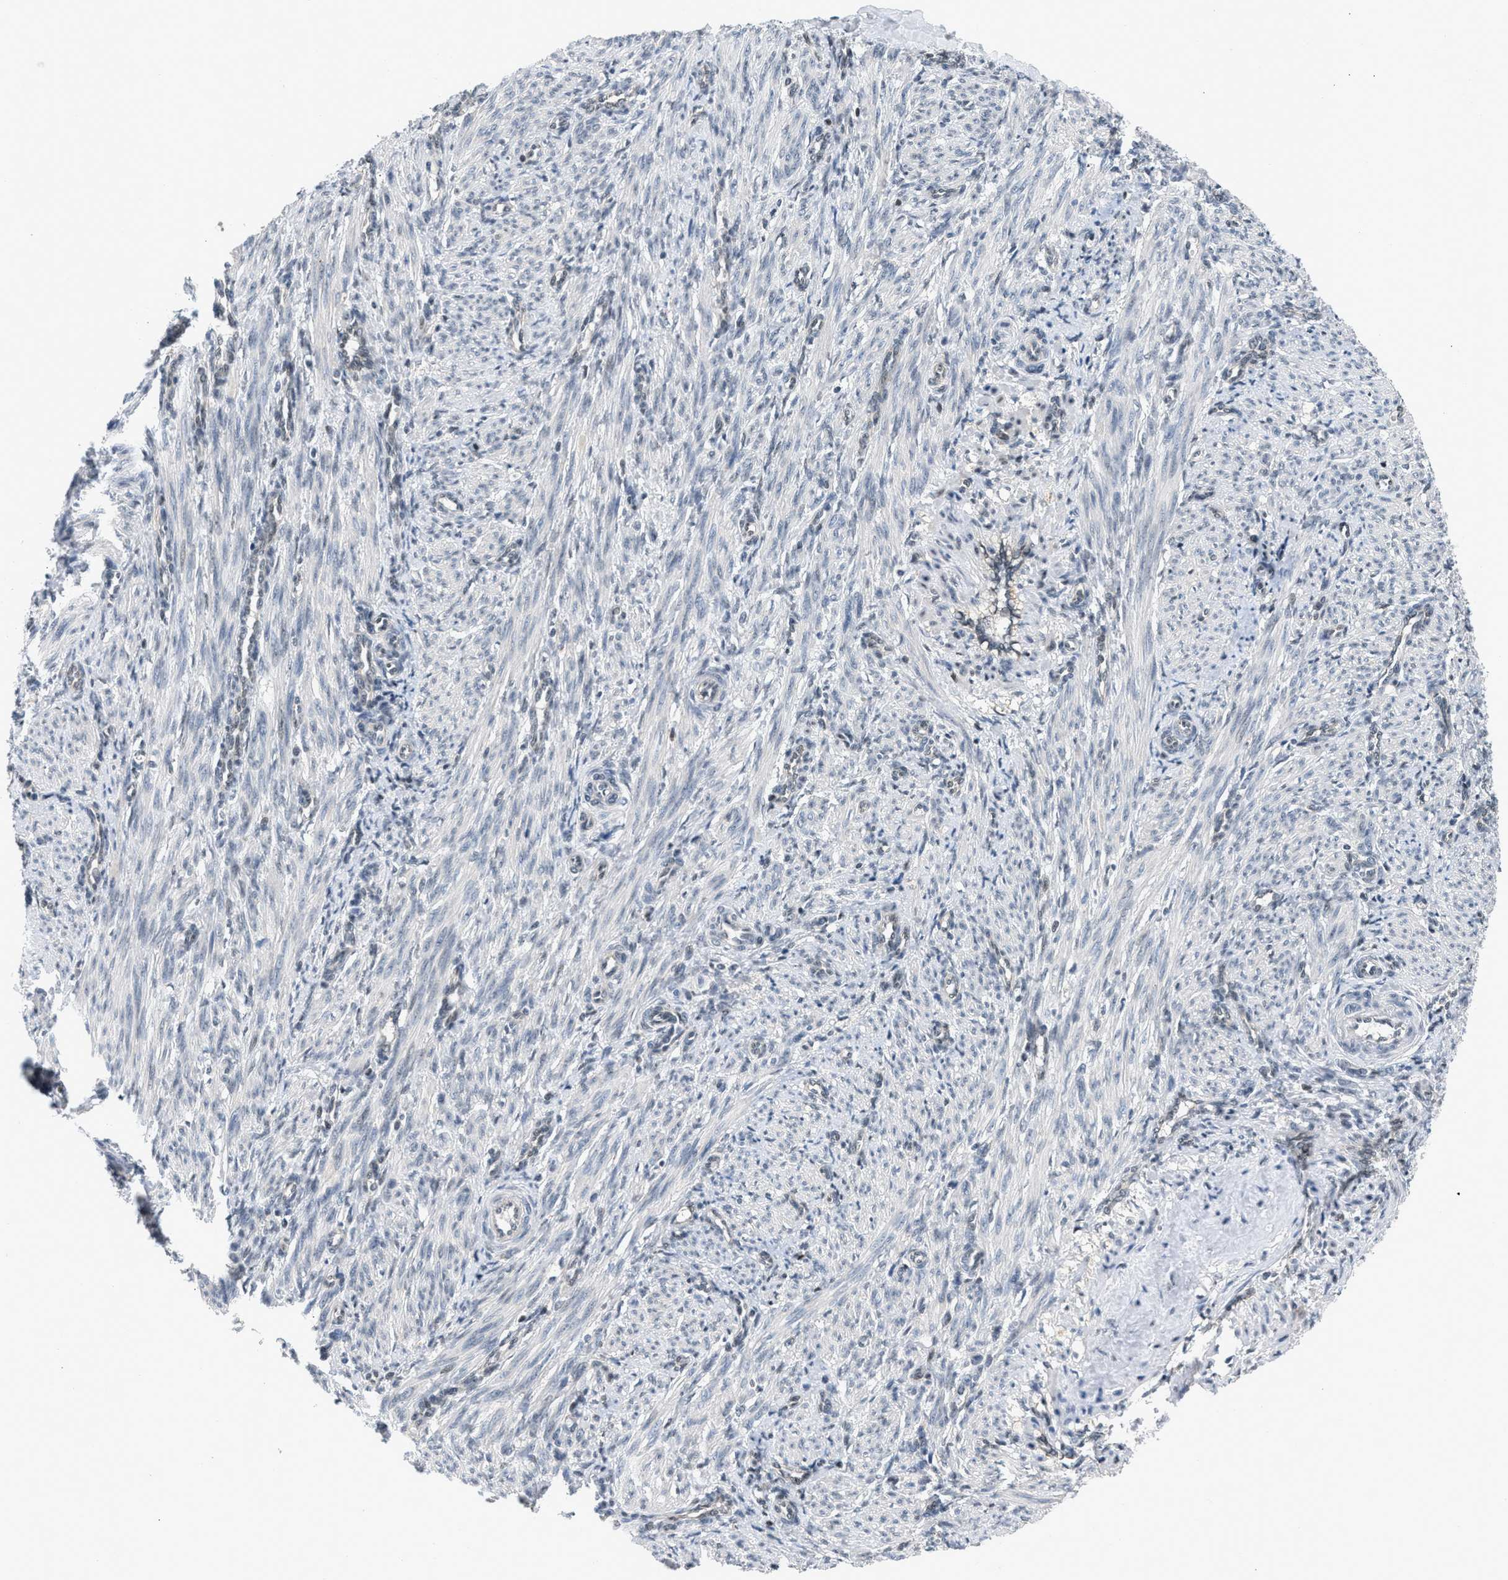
{"staining": {"intensity": "negative", "quantity": "none", "location": "none"}, "tissue": "smooth muscle", "cell_type": "Smooth muscle cells", "image_type": "normal", "snomed": [{"axis": "morphology", "description": "Normal tissue, NOS"}, {"axis": "topography", "description": "Endometrium"}], "caption": "This is a photomicrograph of immunohistochemistry (IHC) staining of benign smooth muscle, which shows no positivity in smooth muscle cells.", "gene": "OLIG3", "patient": {"sex": "female", "age": 33}}